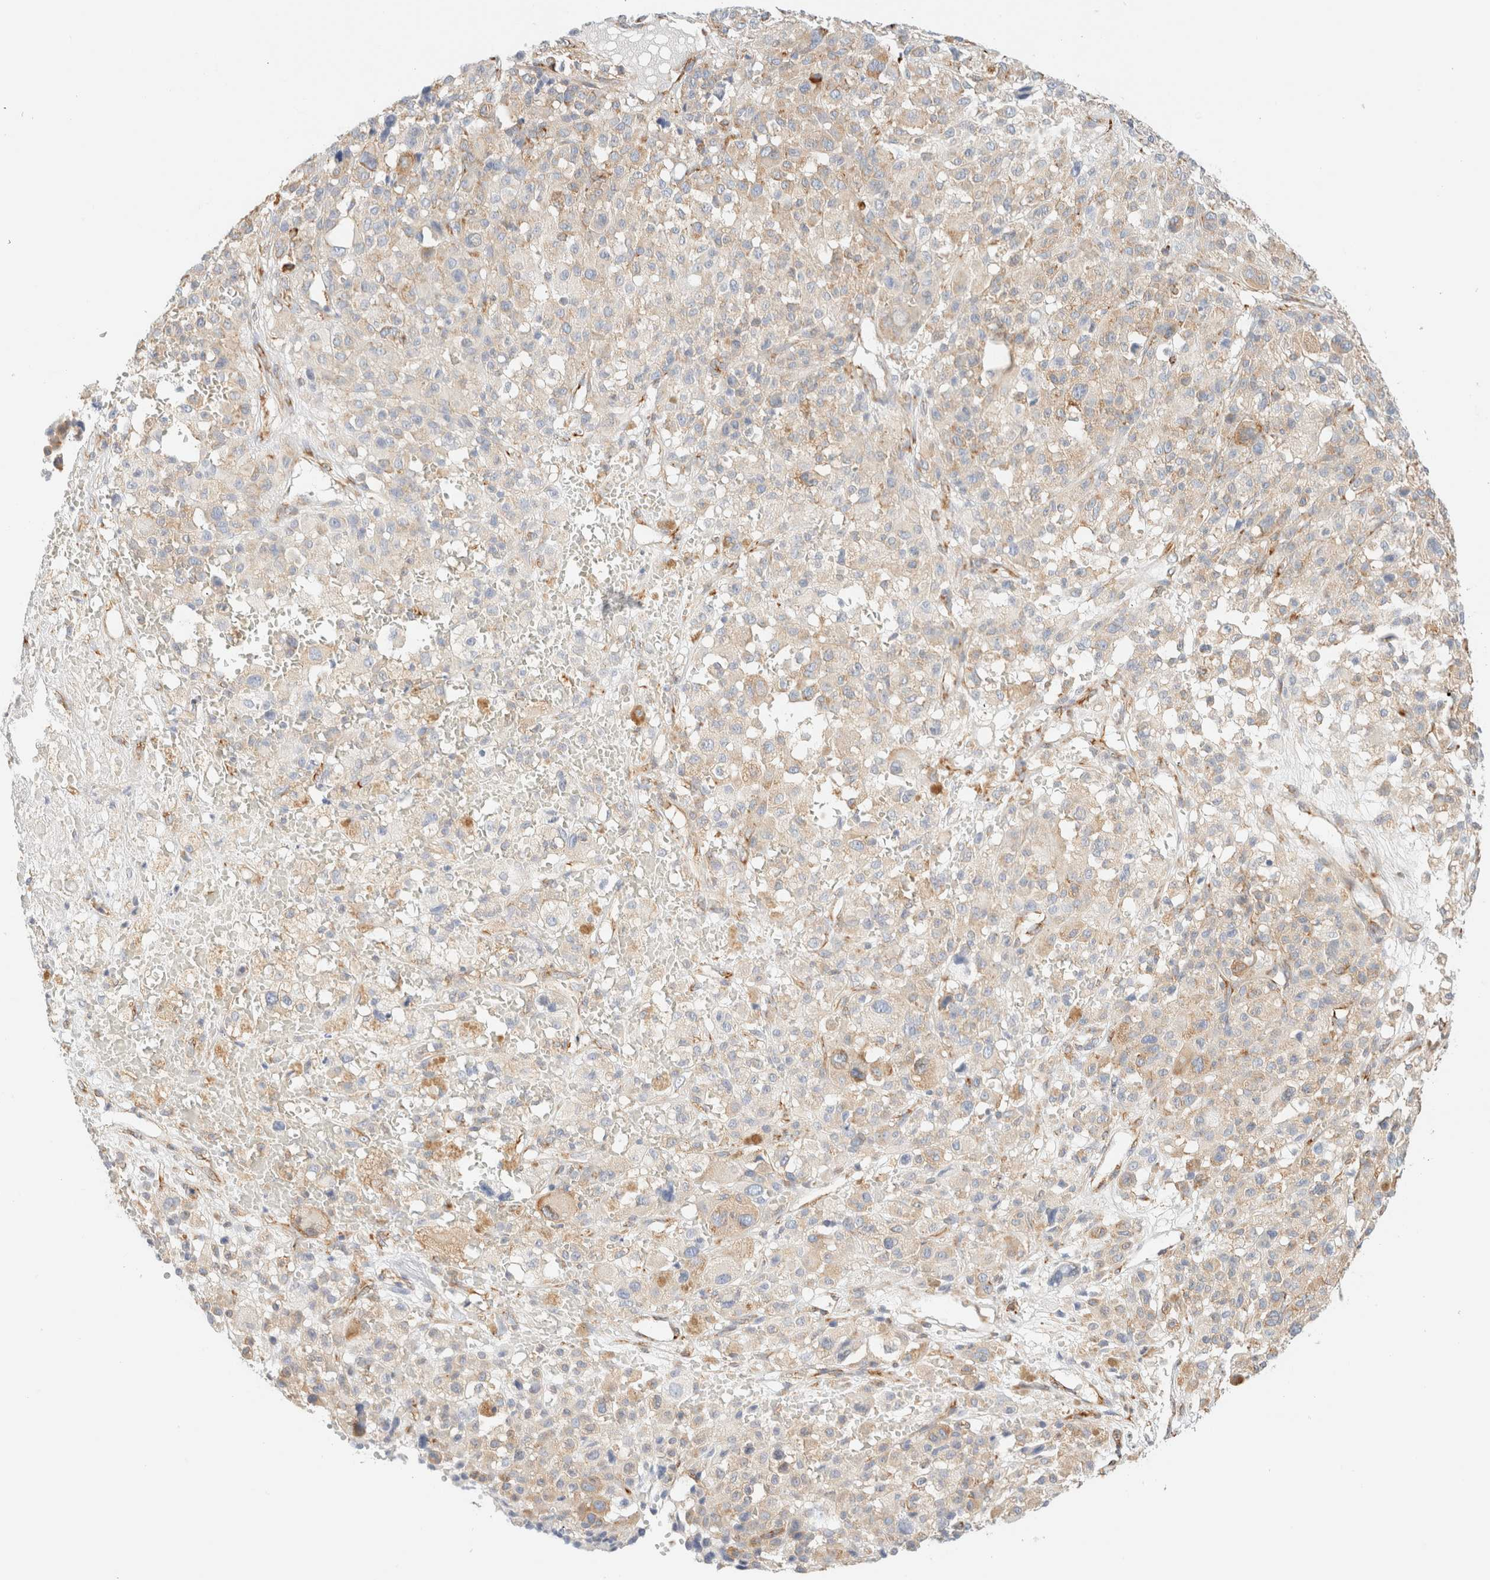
{"staining": {"intensity": "weak", "quantity": "25%-75%", "location": "cytoplasmic/membranous"}, "tissue": "melanoma", "cell_type": "Tumor cells", "image_type": "cancer", "snomed": [{"axis": "morphology", "description": "Malignant melanoma, Metastatic site"}, {"axis": "topography", "description": "Skin"}], "caption": "Tumor cells display low levels of weak cytoplasmic/membranous staining in approximately 25%-75% of cells in human melanoma.", "gene": "ZC2HC1A", "patient": {"sex": "female", "age": 74}}